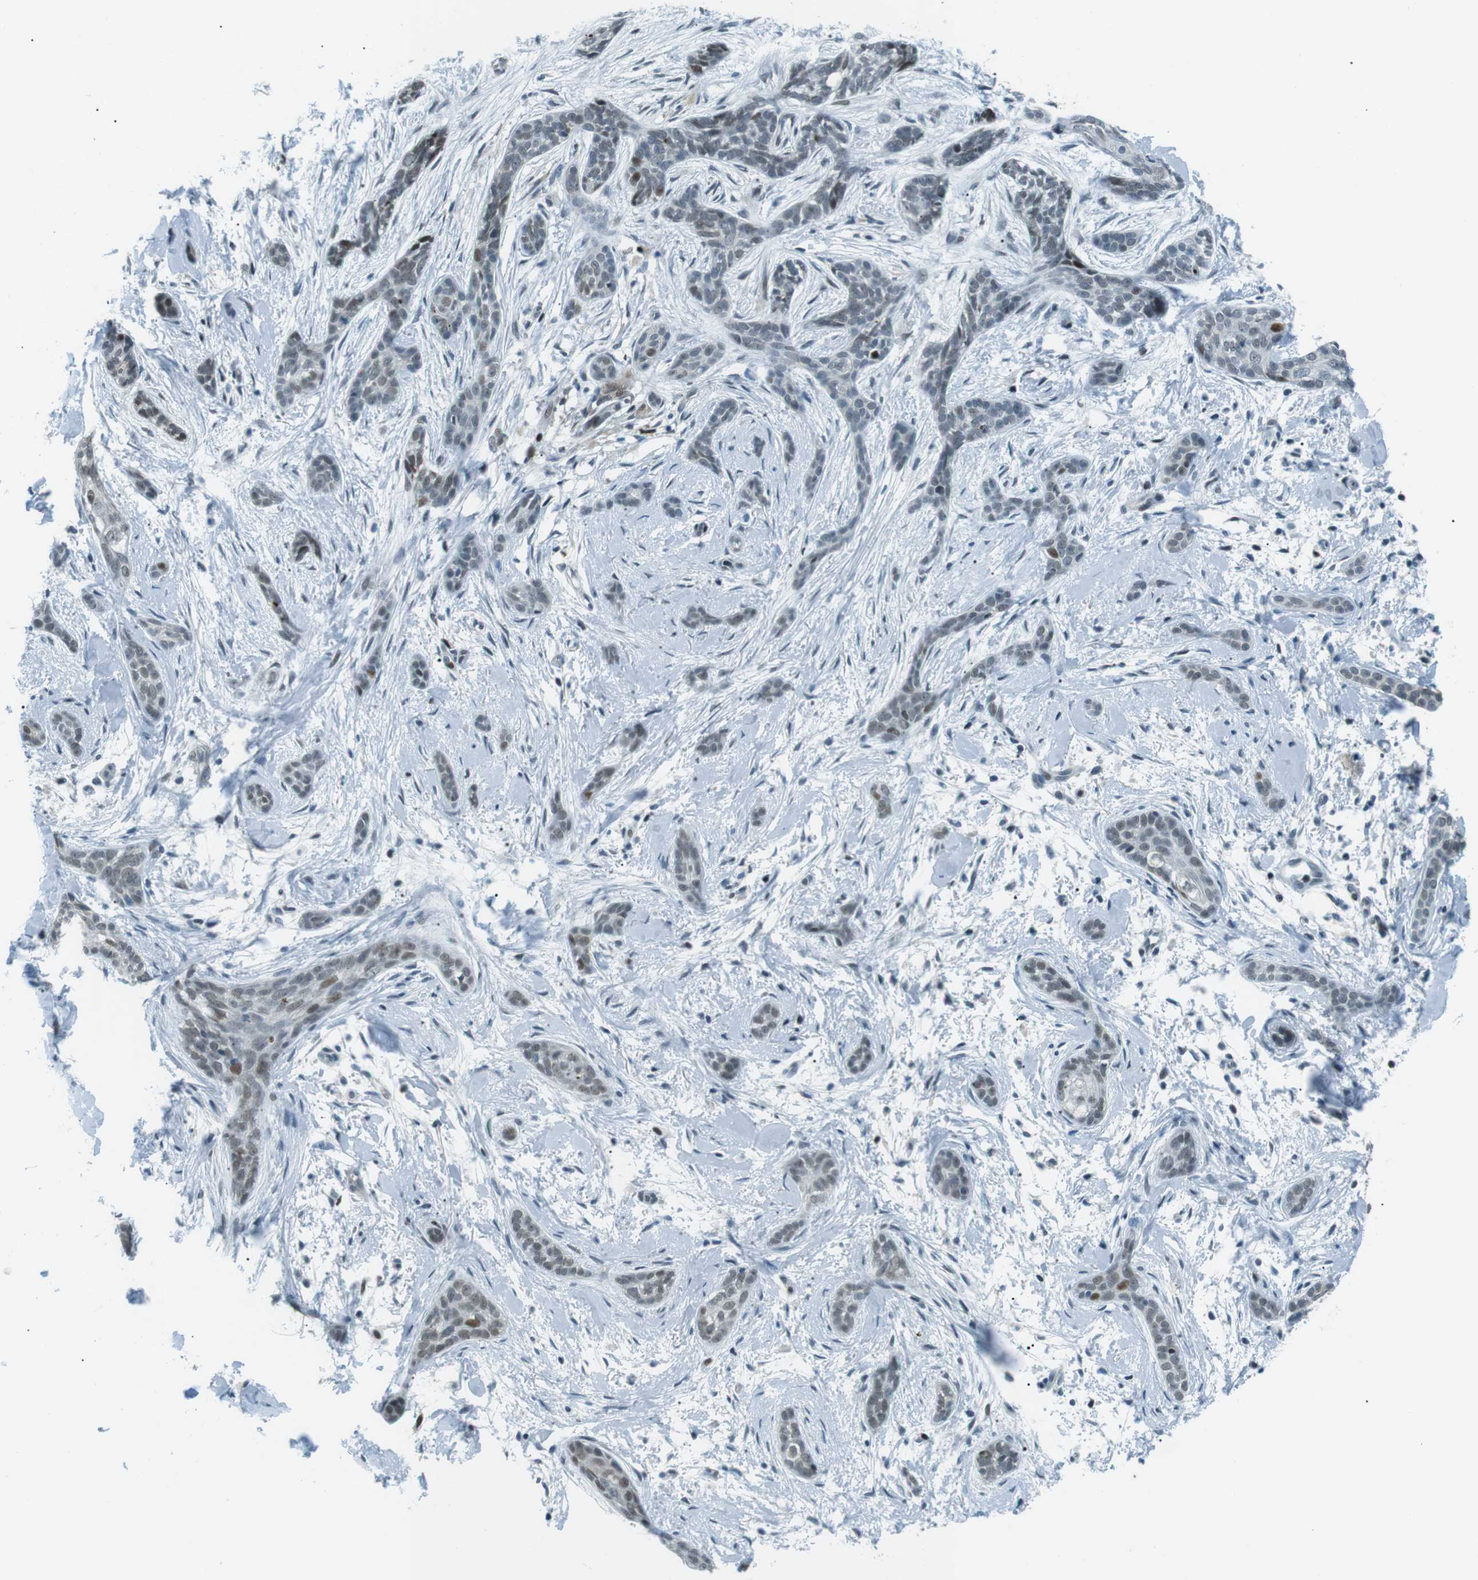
{"staining": {"intensity": "moderate", "quantity": "<25%", "location": "nuclear"}, "tissue": "skin cancer", "cell_type": "Tumor cells", "image_type": "cancer", "snomed": [{"axis": "morphology", "description": "Basal cell carcinoma"}, {"axis": "morphology", "description": "Adnexal tumor, benign"}, {"axis": "topography", "description": "Skin"}], "caption": "Immunohistochemistry (IHC) staining of skin basal cell carcinoma, which shows low levels of moderate nuclear expression in about <25% of tumor cells indicating moderate nuclear protein staining. The staining was performed using DAB (3,3'-diaminobenzidine) (brown) for protein detection and nuclei were counterstained in hematoxylin (blue).", "gene": "PJA1", "patient": {"sex": "female", "age": 42}}